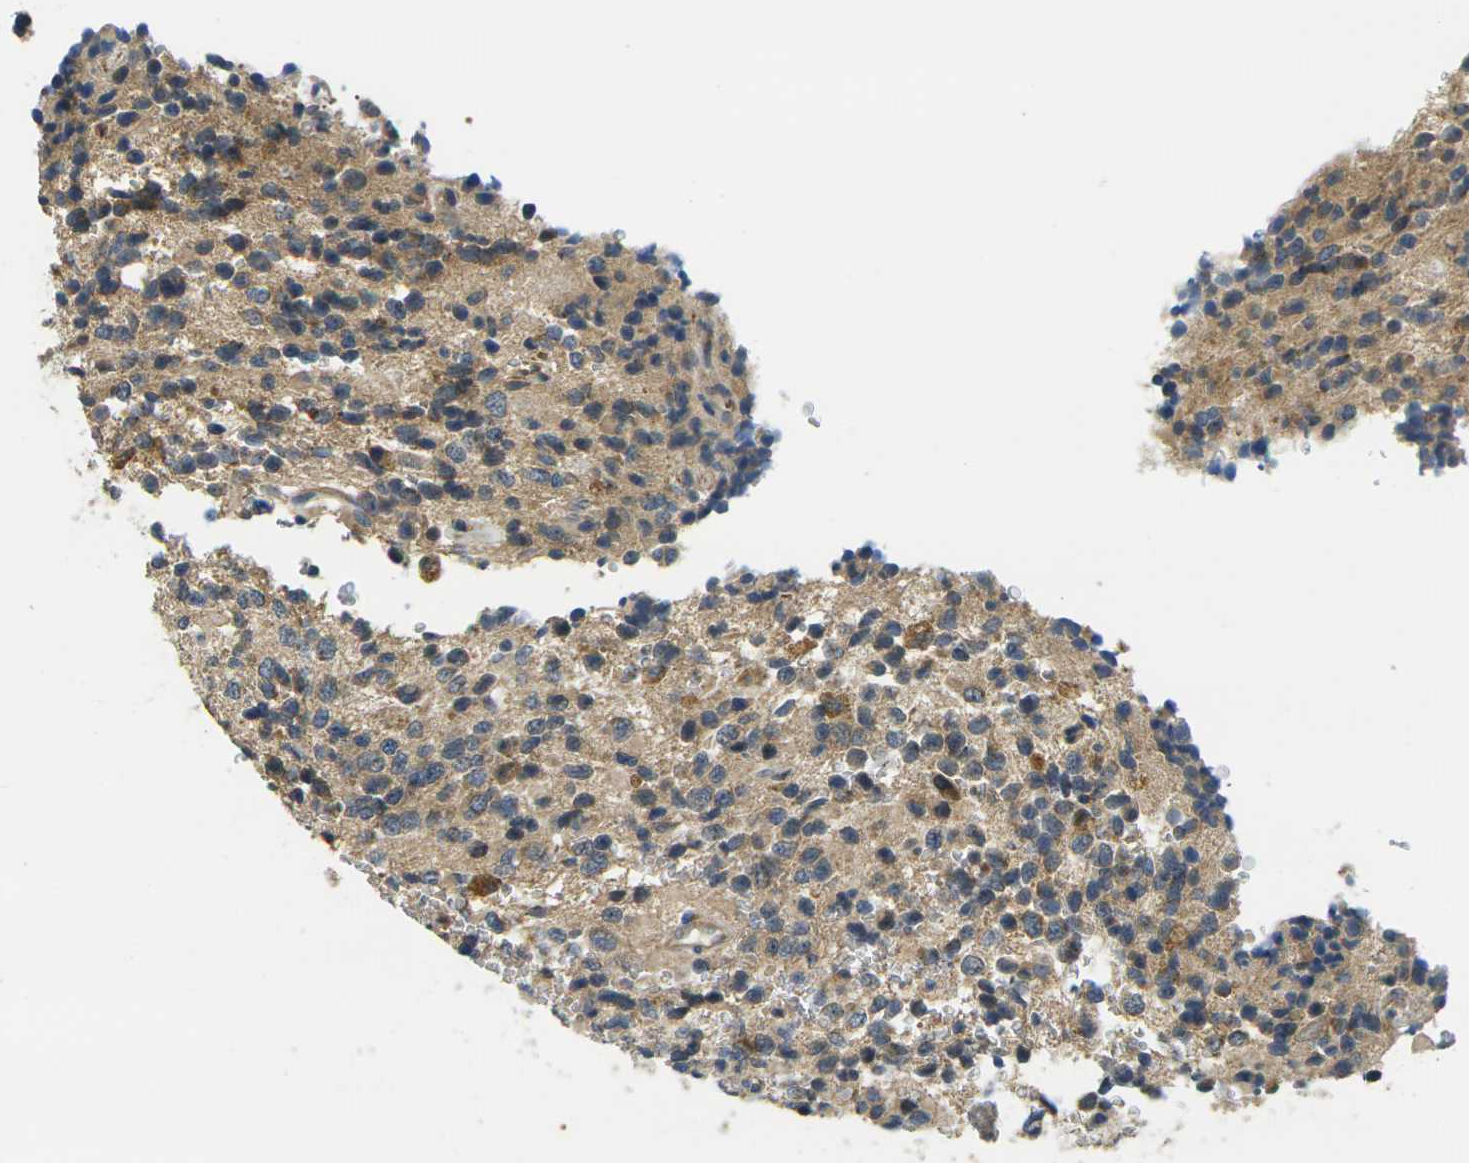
{"staining": {"intensity": "moderate", "quantity": "<25%", "location": "cytoplasmic/membranous"}, "tissue": "glioma", "cell_type": "Tumor cells", "image_type": "cancer", "snomed": [{"axis": "morphology", "description": "Glioma, malignant, High grade"}, {"axis": "topography", "description": "pancreas cauda"}], "caption": "A high-resolution photomicrograph shows immunohistochemistry (IHC) staining of malignant glioma (high-grade), which exhibits moderate cytoplasmic/membranous staining in approximately <25% of tumor cells.", "gene": "MINAR2", "patient": {"sex": "male", "age": 60}}